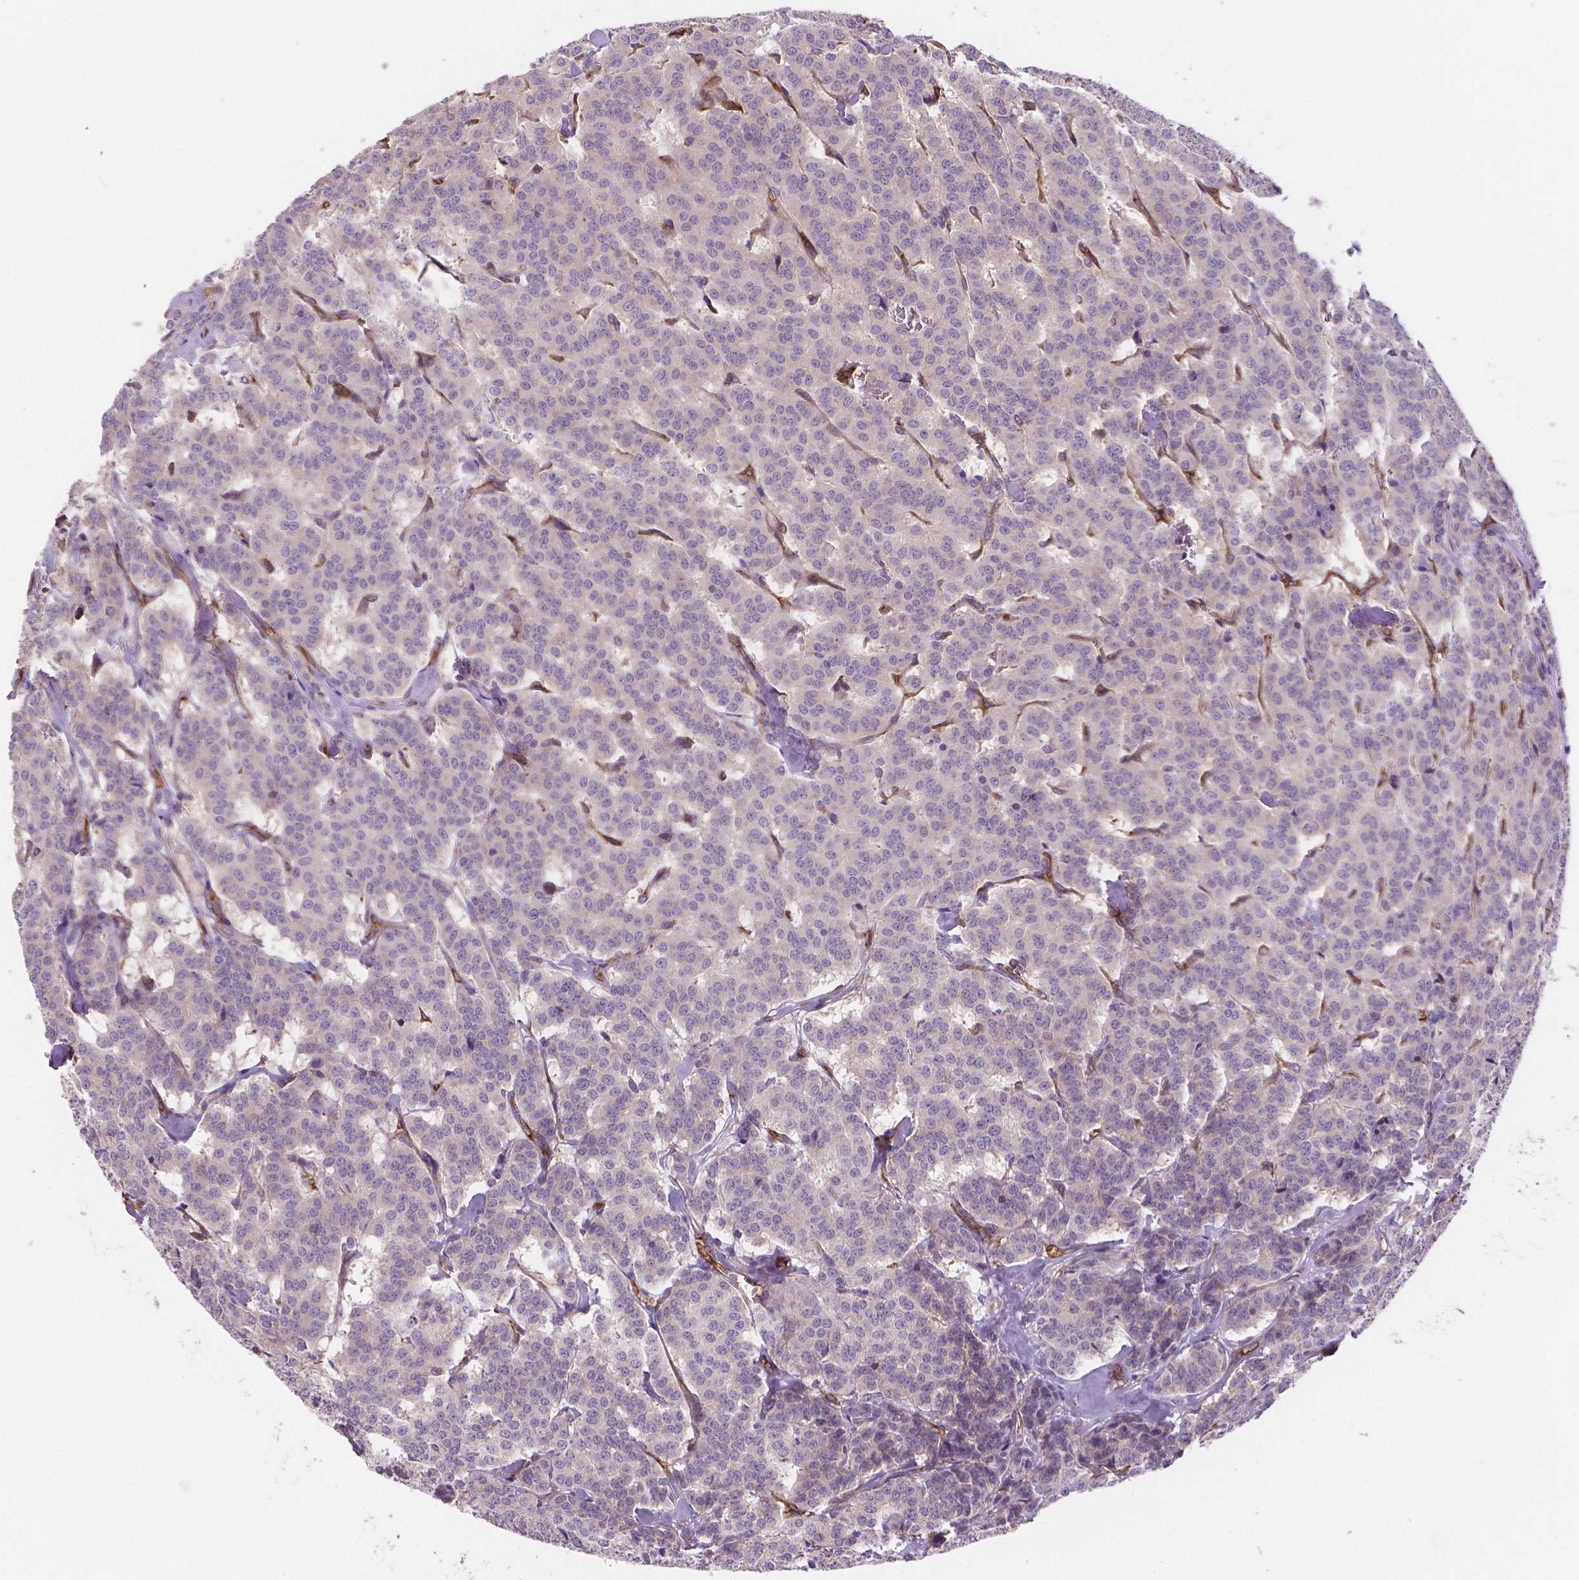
{"staining": {"intensity": "negative", "quantity": "none", "location": "none"}, "tissue": "carcinoid", "cell_type": "Tumor cells", "image_type": "cancer", "snomed": [{"axis": "morphology", "description": "Normal tissue, NOS"}, {"axis": "morphology", "description": "Carcinoid, malignant, NOS"}, {"axis": "topography", "description": "Lung"}], "caption": "The histopathology image shows no significant staining in tumor cells of malignant carcinoid.", "gene": "DMWD", "patient": {"sex": "female", "age": 46}}